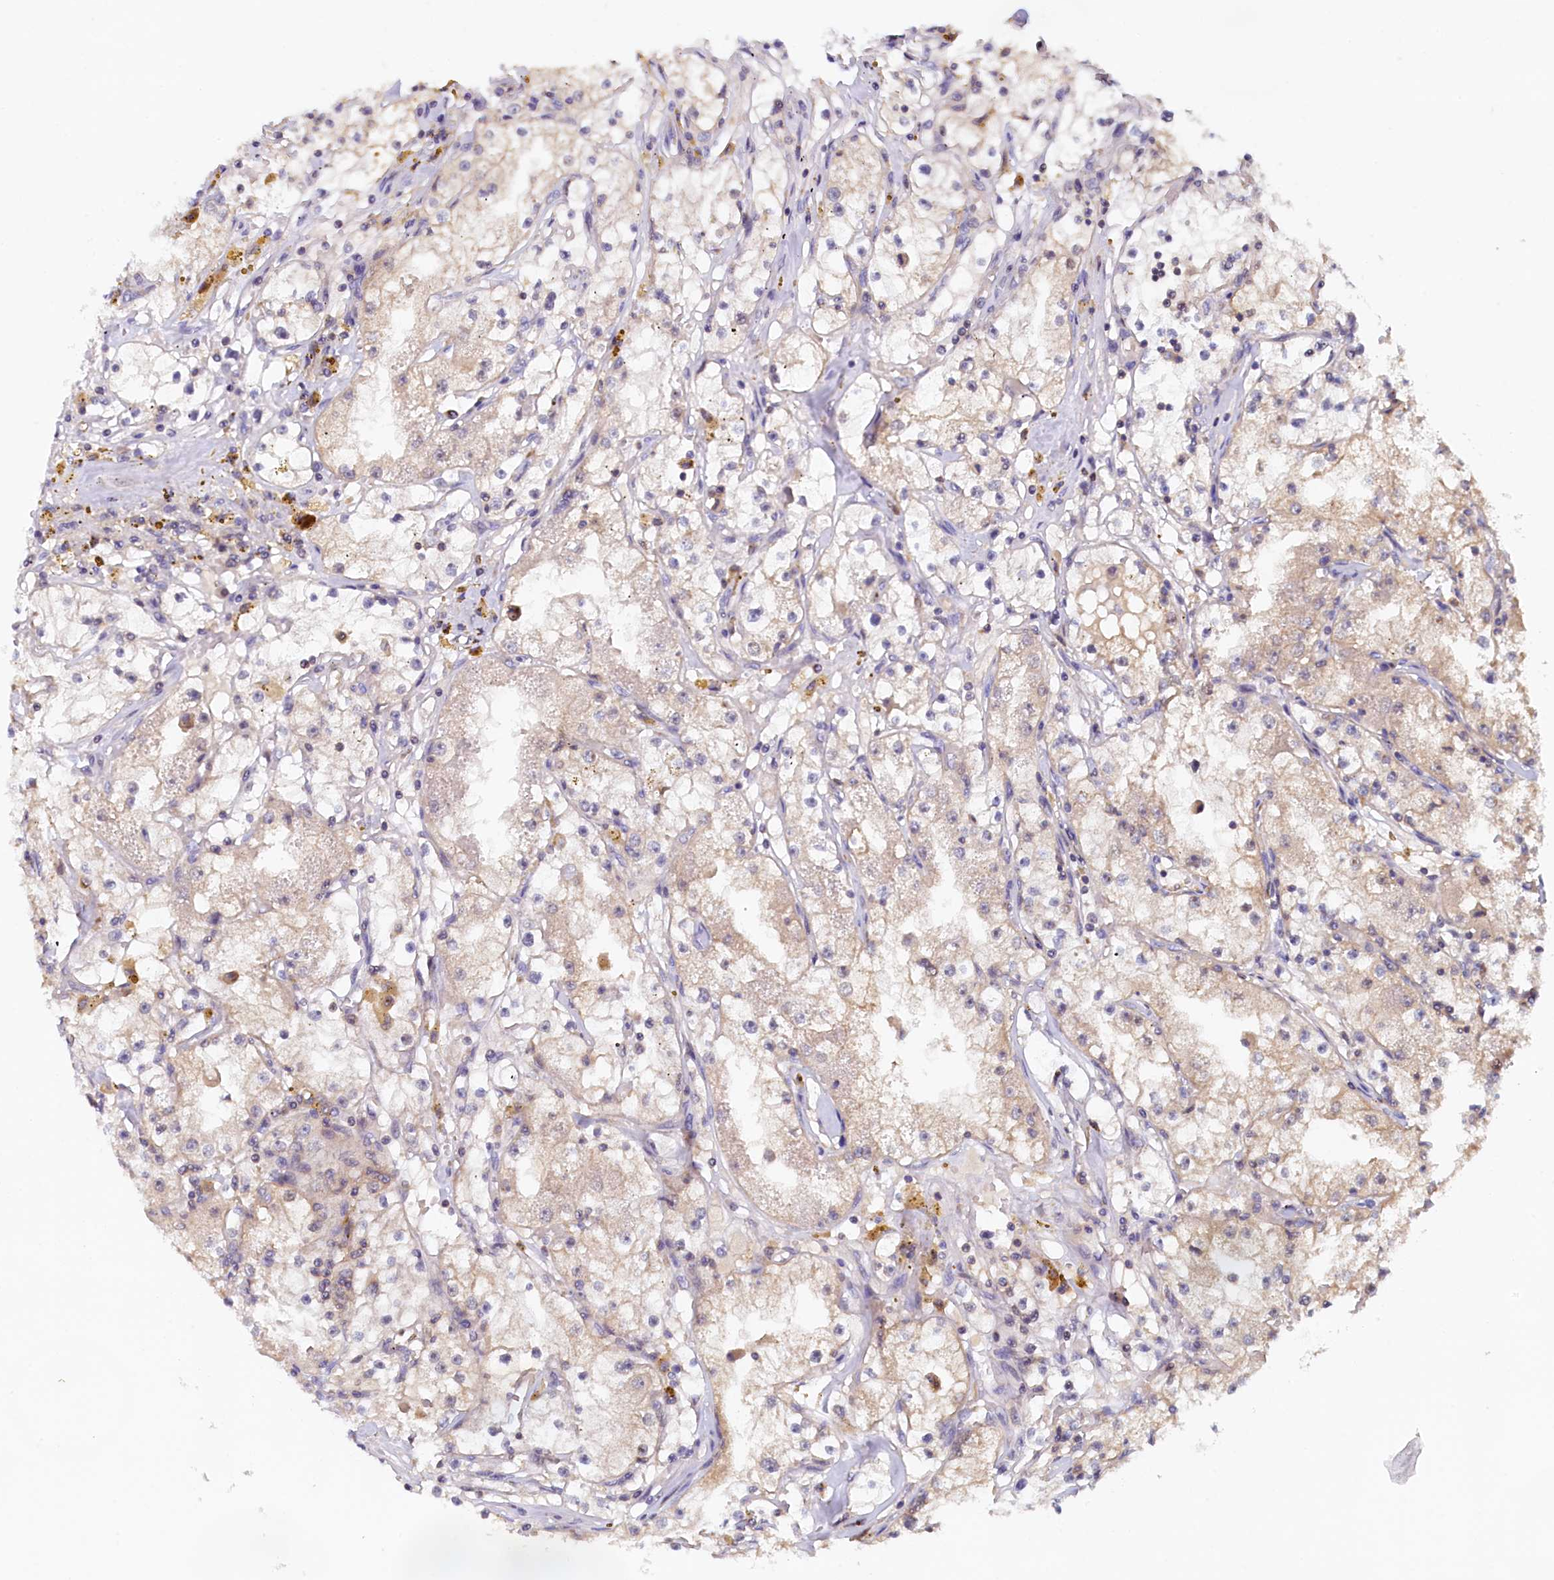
{"staining": {"intensity": "weak", "quantity": "<25%", "location": "cytoplasmic/membranous"}, "tissue": "renal cancer", "cell_type": "Tumor cells", "image_type": "cancer", "snomed": [{"axis": "morphology", "description": "Adenocarcinoma, NOS"}, {"axis": "topography", "description": "Kidney"}], "caption": "Immunohistochemistry (IHC) photomicrograph of neoplastic tissue: renal cancer (adenocarcinoma) stained with DAB (3,3'-diaminobenzidine) shows no significant protein staining in tumor cells.", "gene": "PAAF1", "patient": {"sex": "male", "age": 56}}